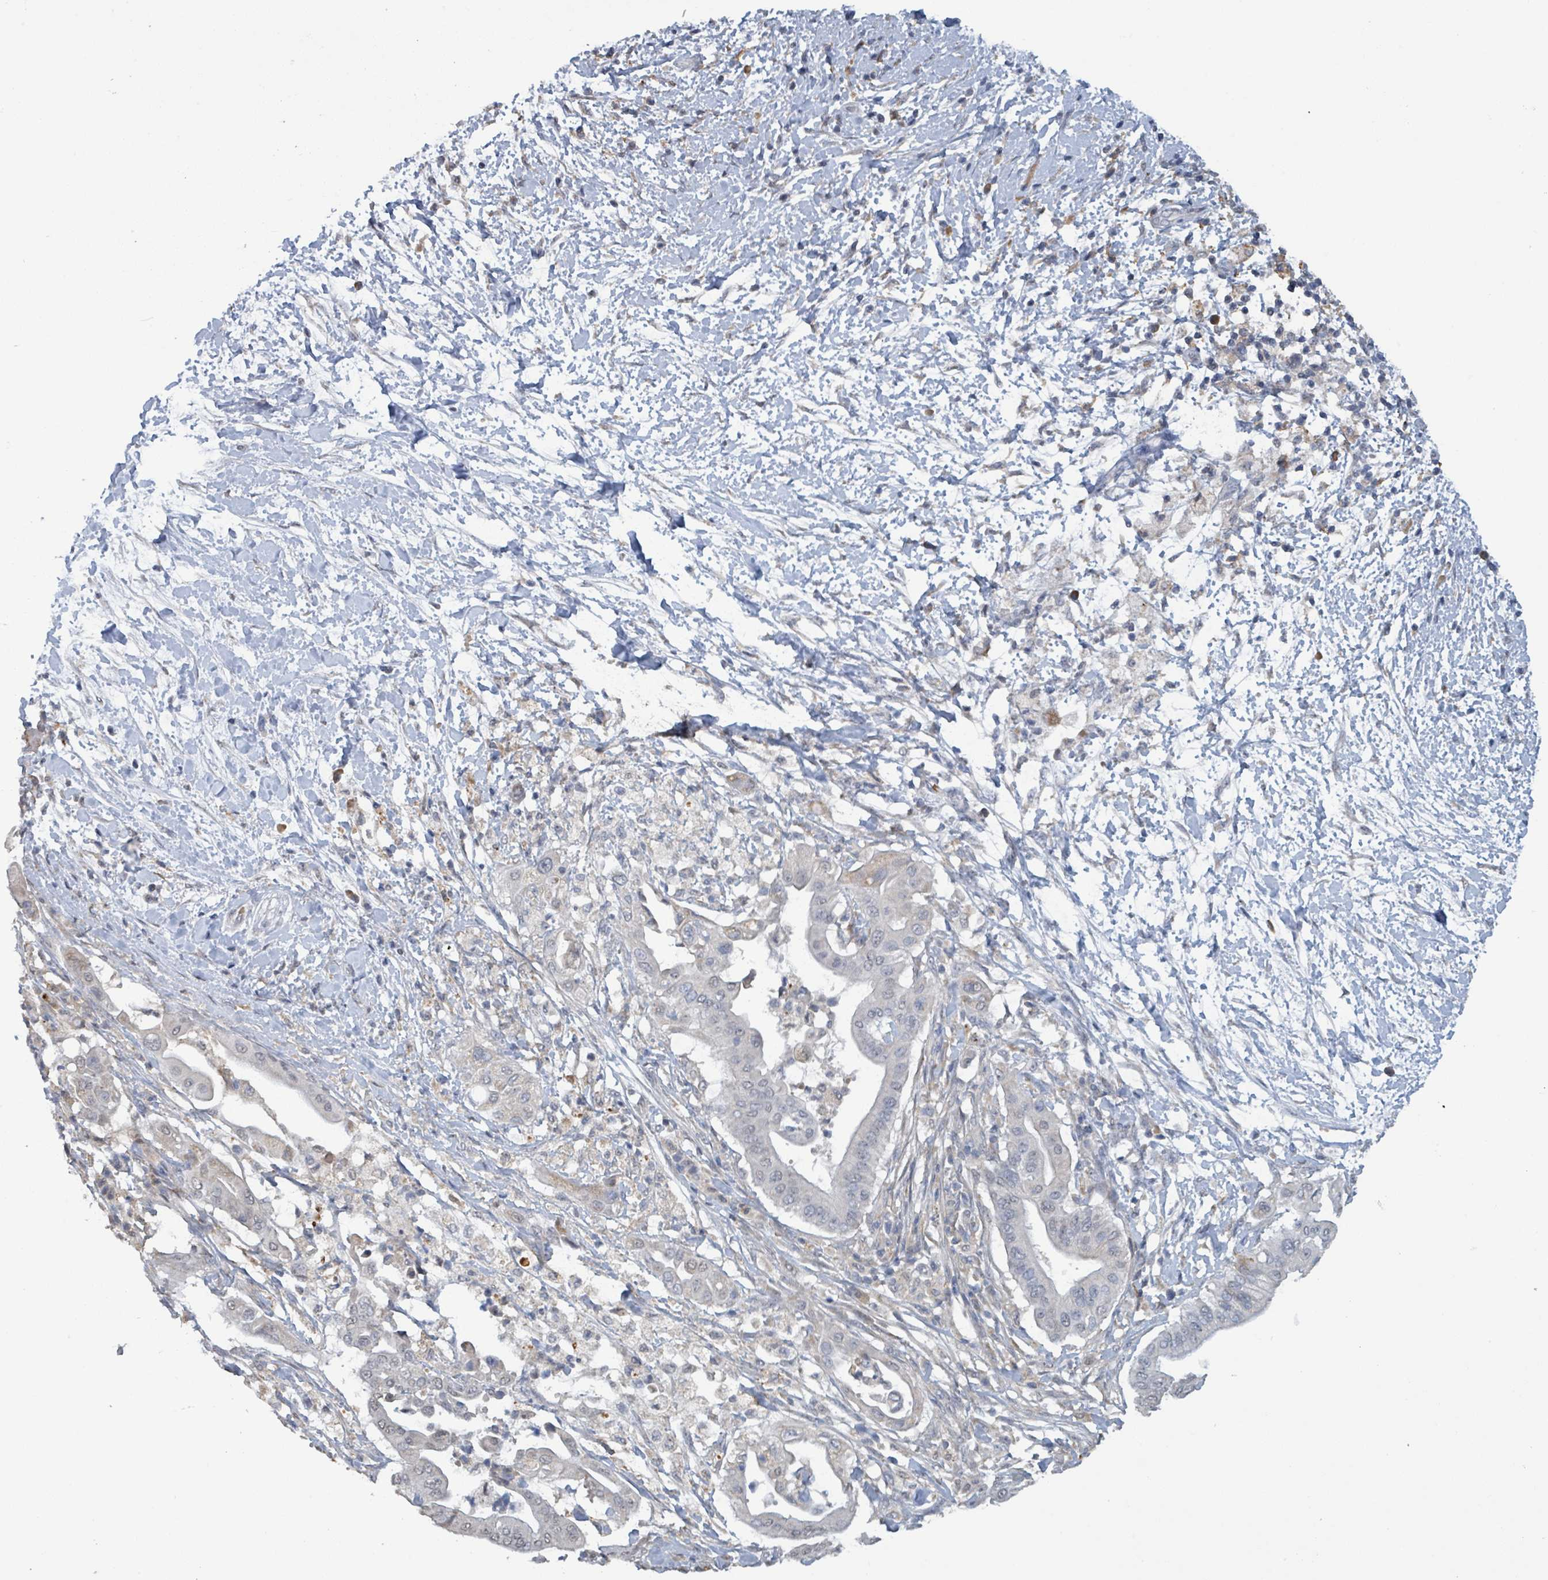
{"staining": {"intensity": "negative", "quantity": "none", "location": "none"}, "tissue": "pancreatic cancer", "cell_type": "Tumor cells", "image_type": "cancer", "snomed": [{"axis": "morphology", "description": "Adenocarcinoma, NOS"}, {"axis": "topography", "description": "Pancreas"}], "caption": "Tumor cells show no significant protein positivity in pancreatic cancer.", "gene": "SEBOX", "patient": {"sex": "male", "age": 68}}